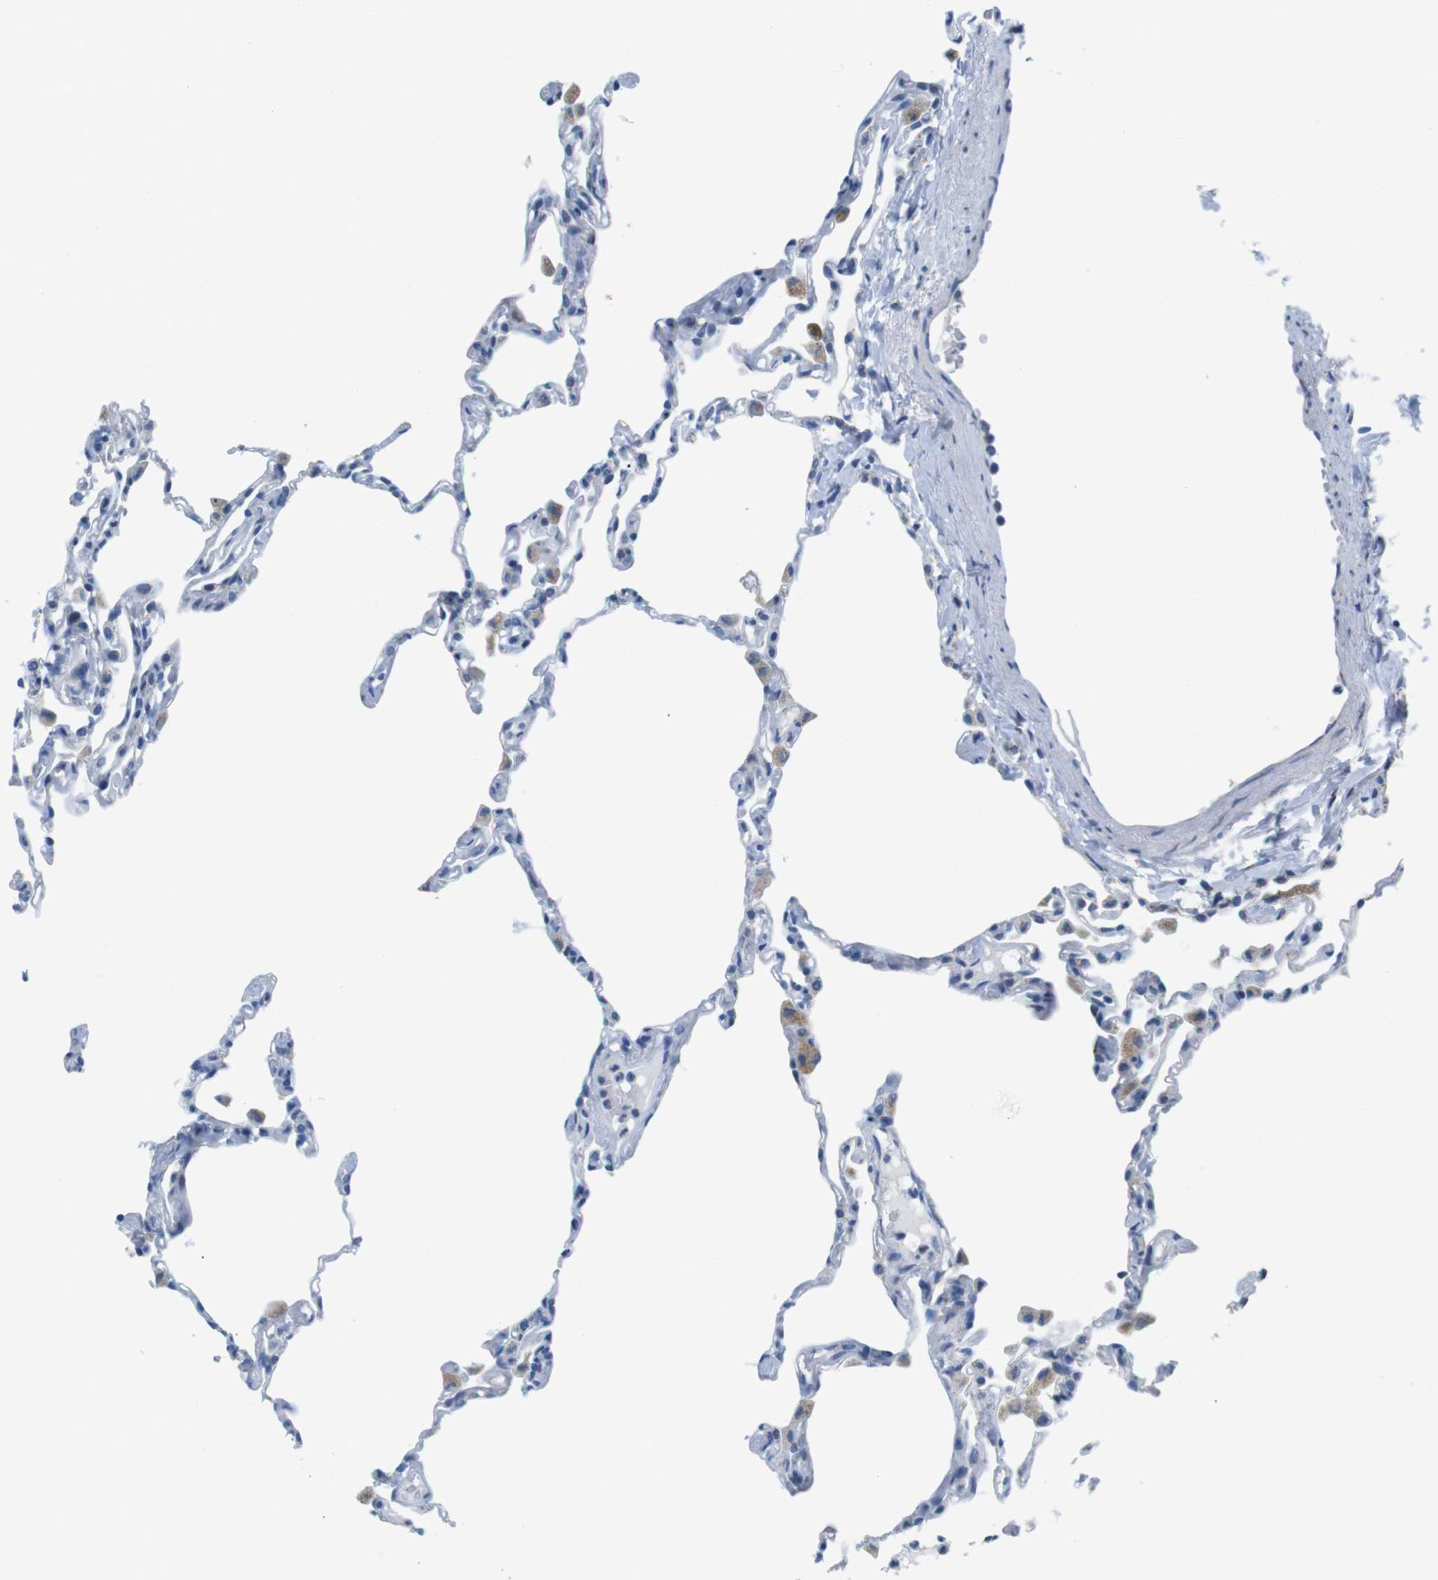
{"staining": {"intensity": "negative", "quantity": "none", "location": "none"}, "tissue": "lung", "cell_type": "Alveolar cells", "image_type": "normal", "snomed": [{"axis": "morphology", "description": "Normal tissue, NOS"}, {"axis": "topography", "description": "Lung"}], "caption": "IHC of benign human lung reveals no staining in alveolar cells. (DAB (3,3'-diaminobenzidine) IHC, high magnification).", "gene": "GOLGA2", "patient": {"sex": "female", "age": 49}}